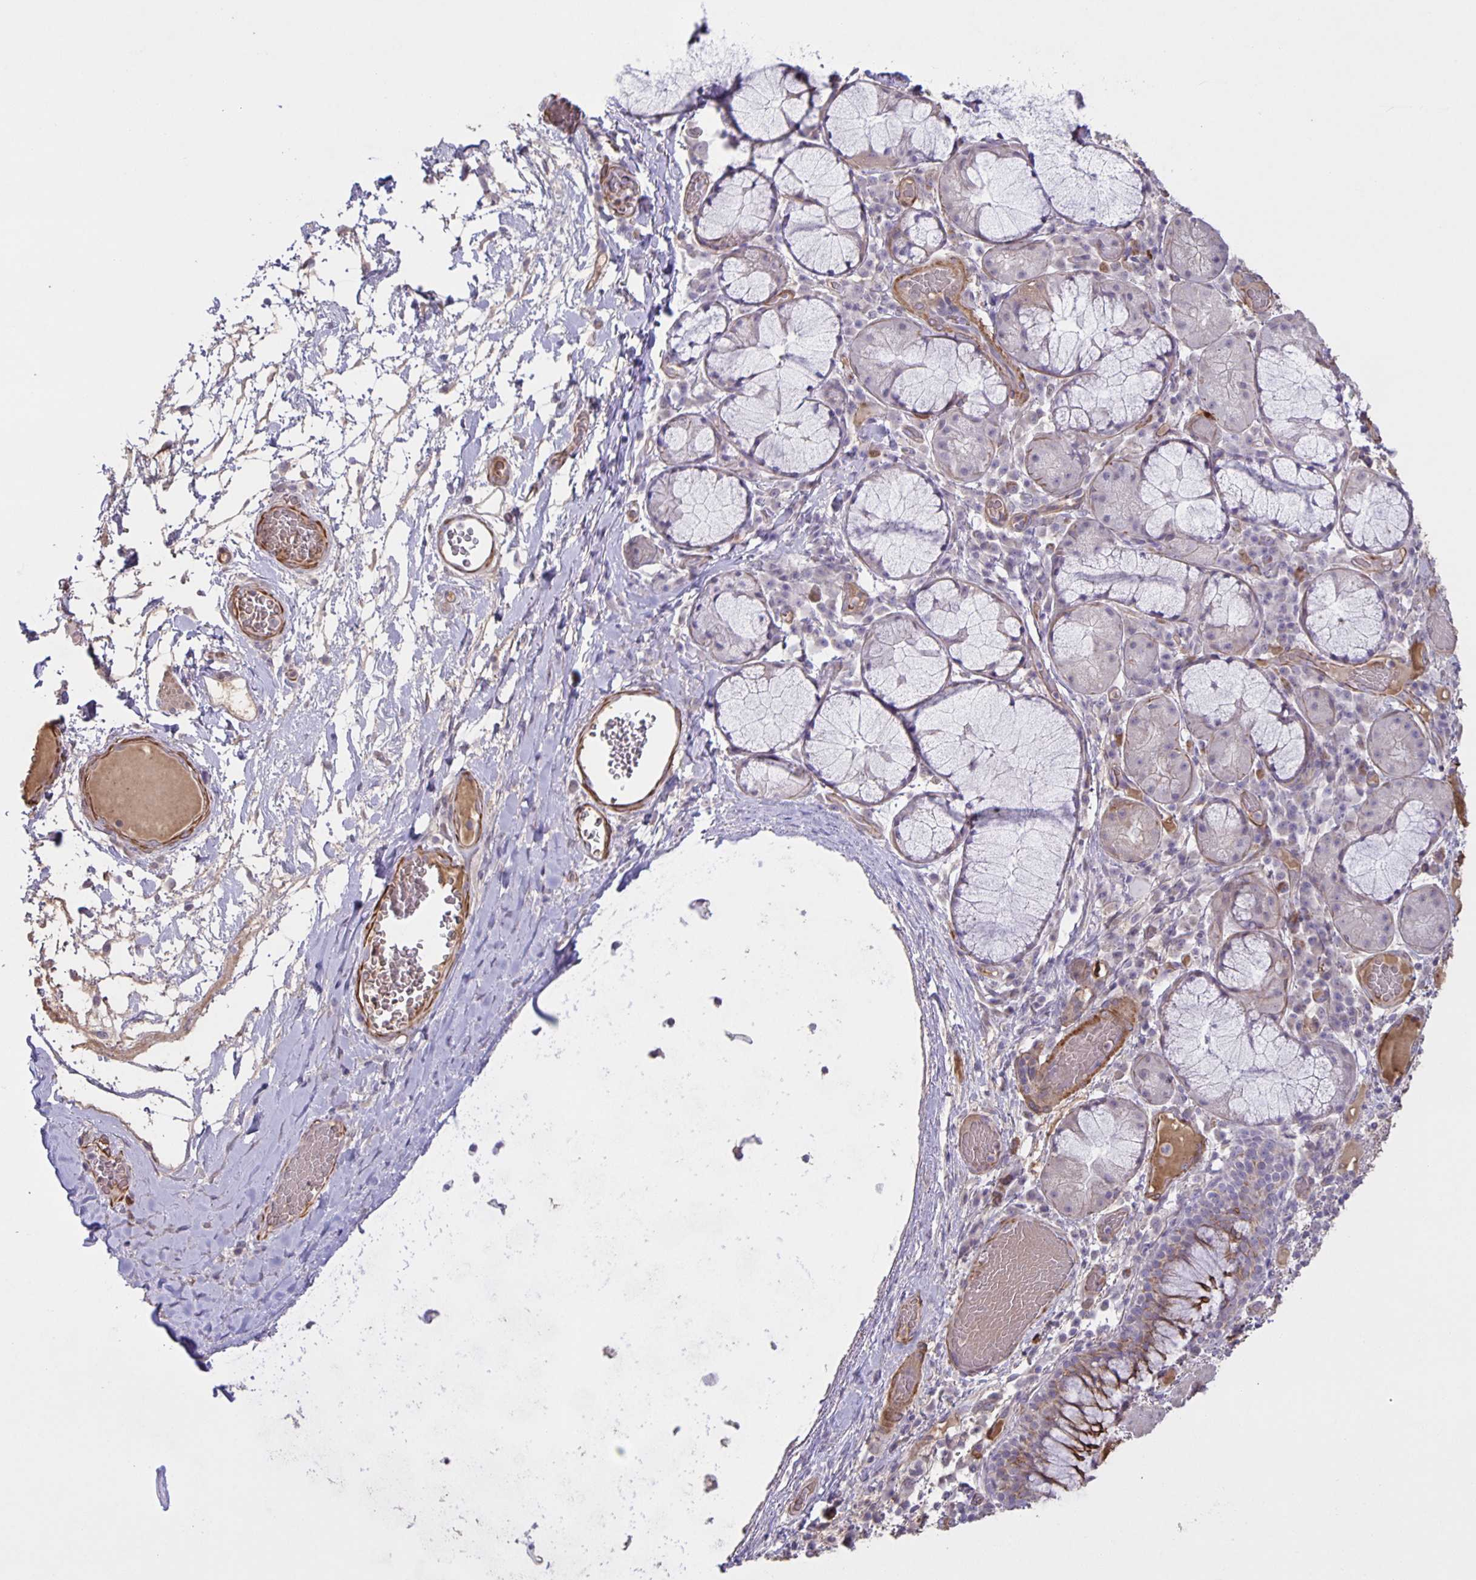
{"staining": {"intensity": "moderate", "quantity": "25%-75%", "location": "cytoplasmic/membranous"}, "tissue": "bronchus", "cell_type": "Respiratory epithelial cells", "image_type": "normal", "snomed": [{"axis": "morphology", "description": "Normal tissue, NOS"}, {"axis": "topography", "description": "Lymph node"}, {"axis": "topography", "description": "Bronchus"}], "caption": "The micrograph exhibits staining of normal bronchus, revealing moderate cytoplasmic/membranous protein staining (brown color) within respiratory epithelial cells.", "gene": "SRCIN1", "patient": {"sex": "male", "age": 56}}